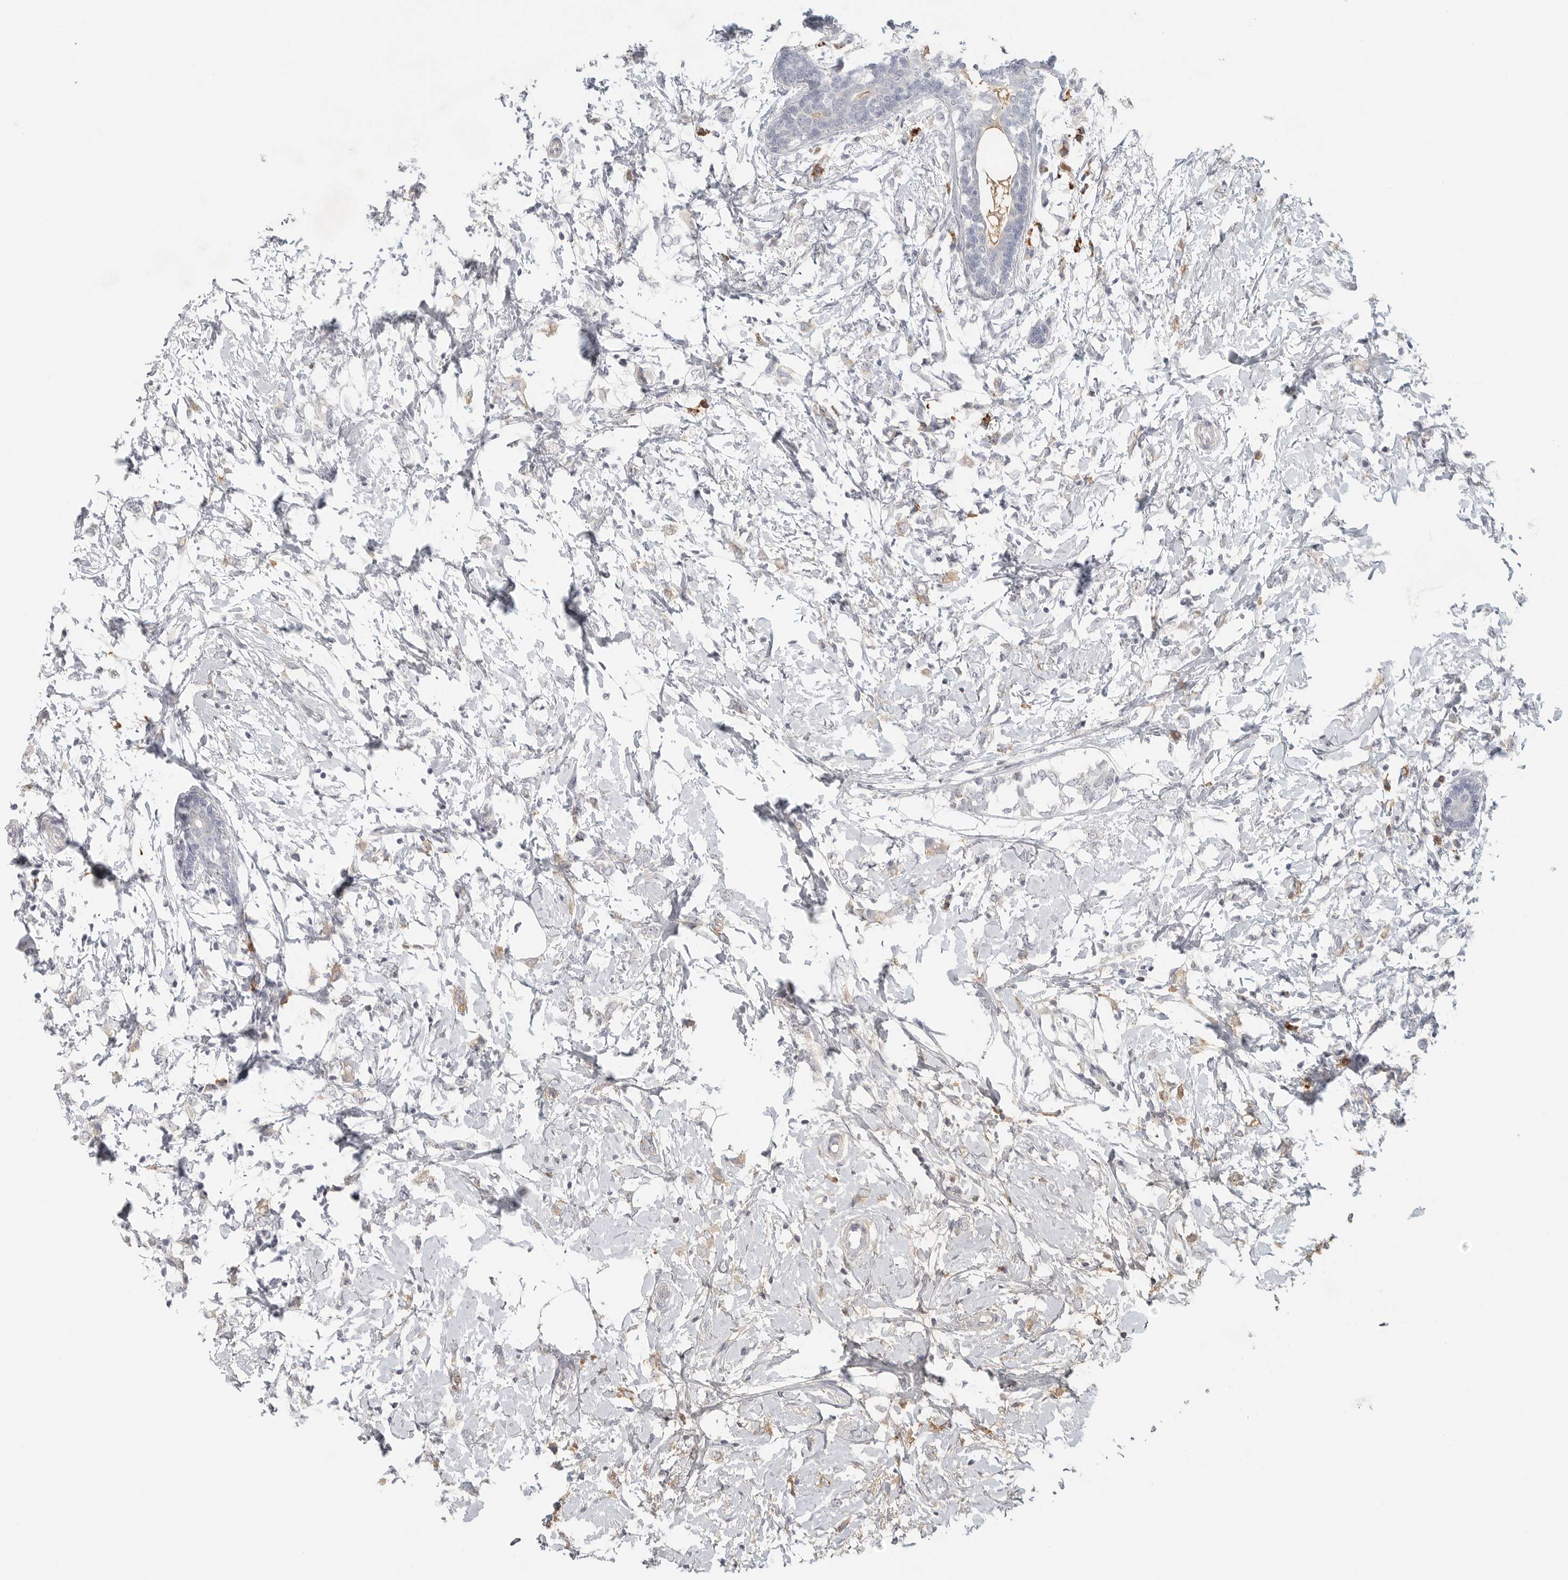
{"staining": {"intensity": "weak", "quantity": "25%-75%", "location": "cytoplasmic/membranous"}, "tissue": "breast cancer", "cell_type": "Tumor cells", "image_type": "cancer", "snomed": [{"axis": "morphology", "description": "Normal tissue, NOS"}, {"axis": "morphology", "description": "Lobular carcinoma"}, {"axis": "topography", "description": "Breast"}], "caption": "Breast lobular carcinoma tissue shows weak cytoplasmic/membranous staining in about 25%-75% of tumor cells, visualized by immunohistochemistry.", "gene": "SLC25A36", "patient": {"sex": "female", "age": 47}}